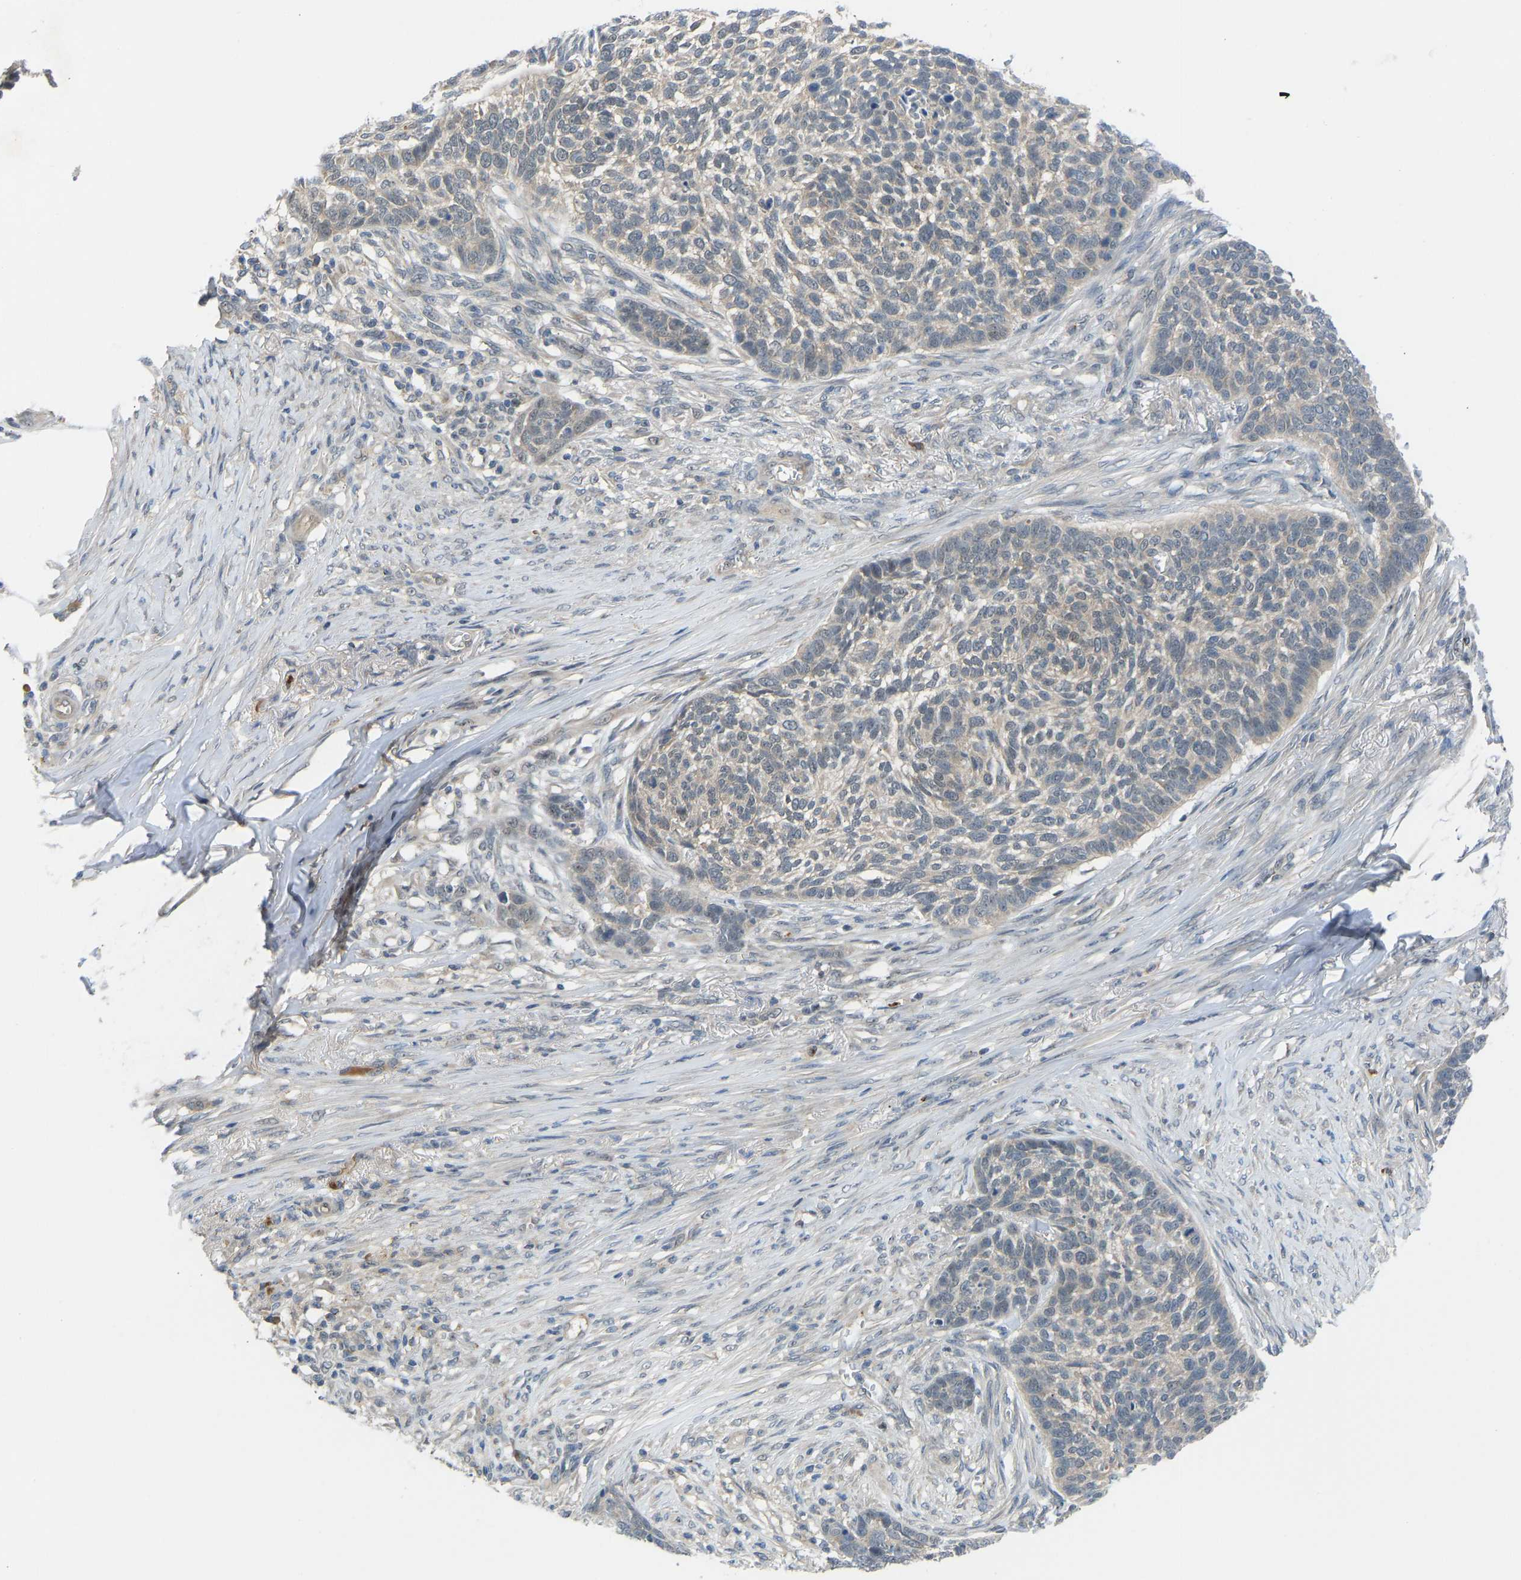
{"staining": {"intensity": "negative", "quantity": "none", "location": "none"}, "tissue": "skin cancer", "cell_type": "Tumor cells", "image_type": "cancer", "snomed": [{"axis": "morphology", "description": "Basal cell carcinoma"}, {"axis": "topography", "description": "Skin"}], "caption": "An IHC image of skin cancer (basal cell carcinoma) is shown. There is no staining in tumor cells of skin cancer (basal cell carcinoma). (DAB (3,3'-diaminobenzidine) immunohistochemistry (IHC) with hematoxylin counter stain).", "gene": "ZNF251", "patient": {"sex": "male", "age": 85}}